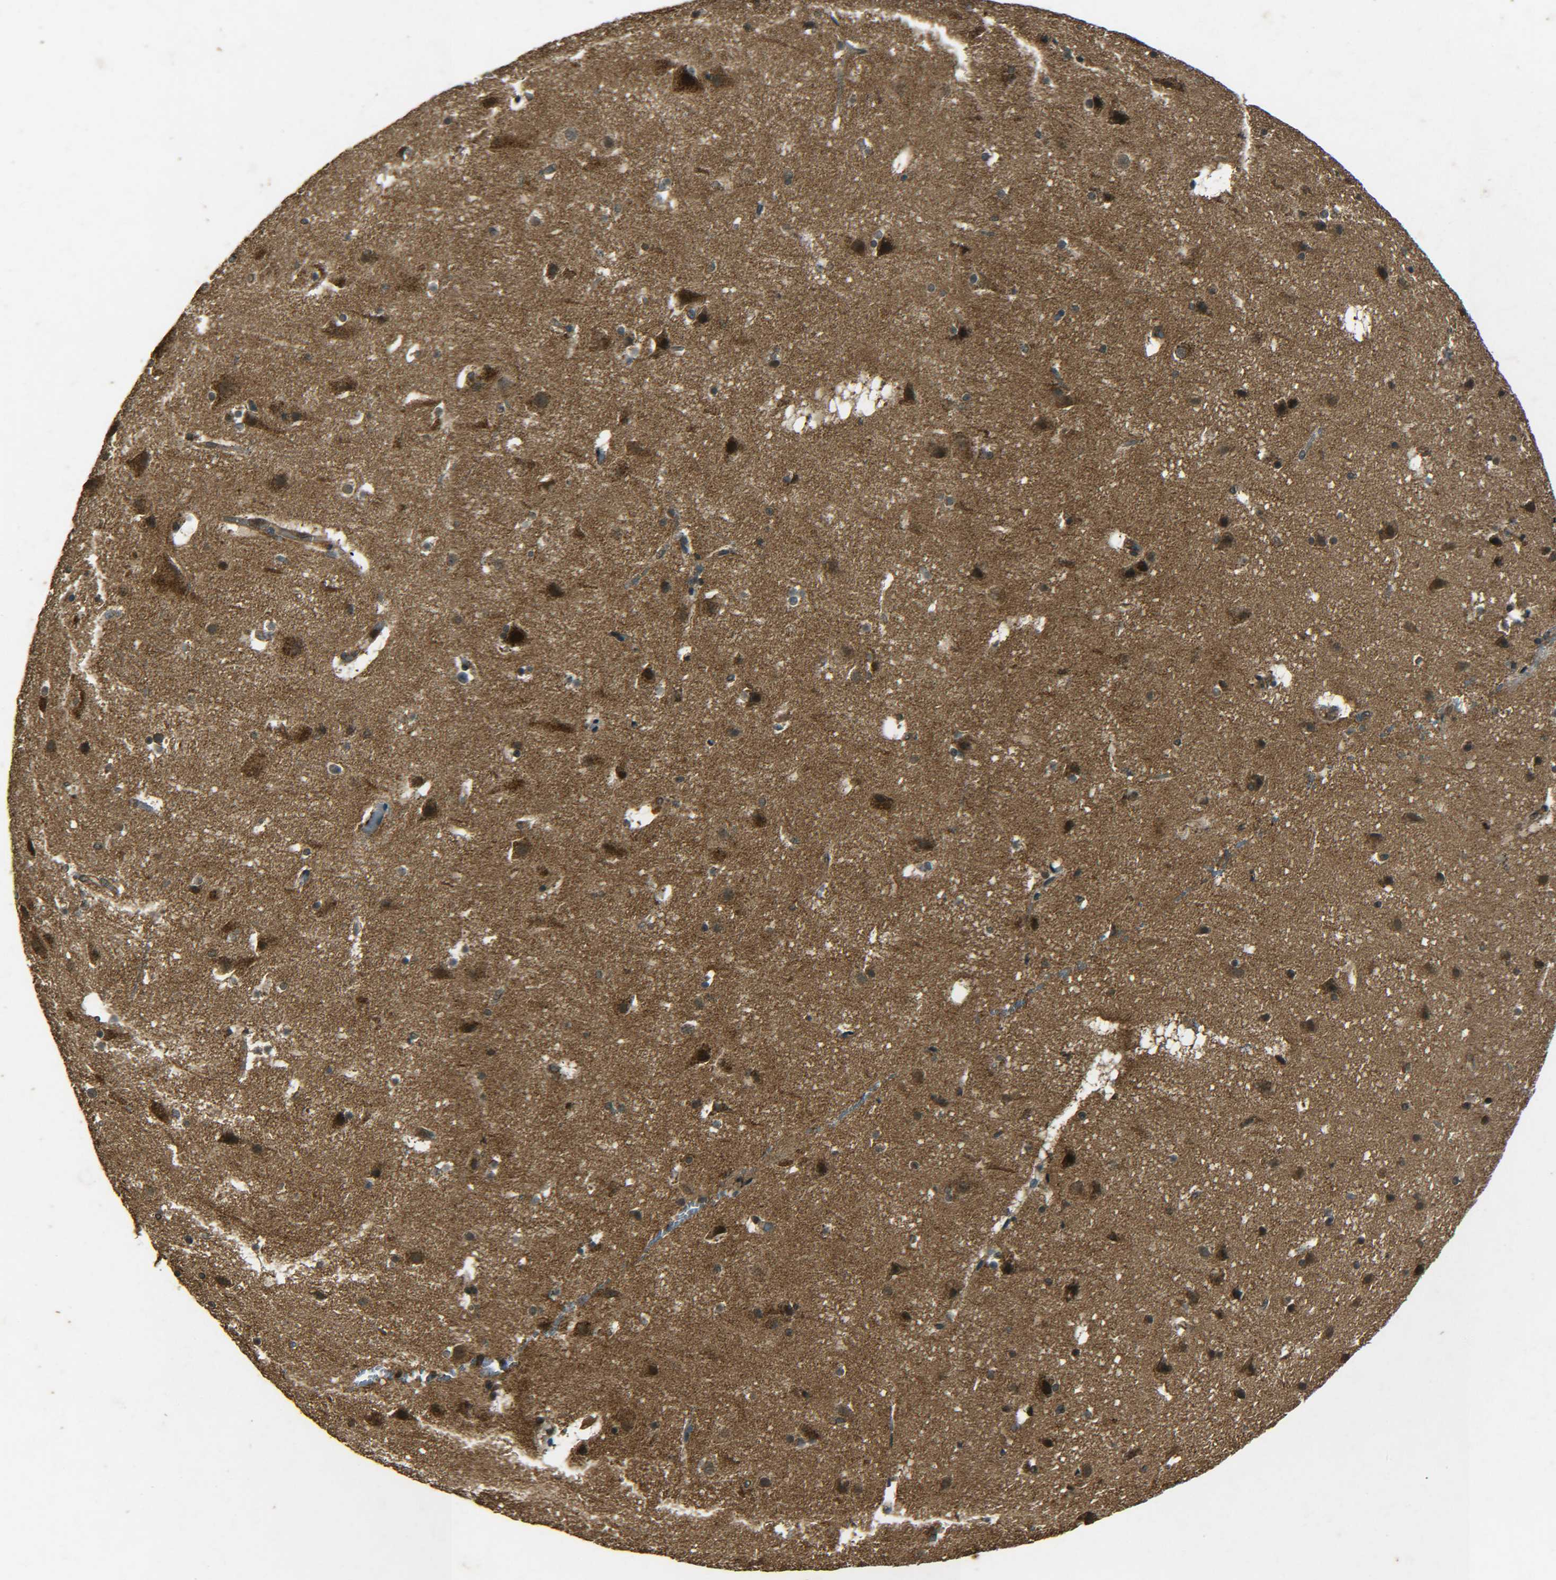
{"staining": {"intensity": "weak", "quantity": "25%-75%", "location": "cytoplasmic/membranous"}, "tissue": "cerebral cortex", "cell_type": "Endothelial cells", "image_type": "normal", "snomed": [{"axis": "morphology", "description": "Normal tissue, NOS"}, {"axis": "topography", "description": "Cerebral cortex"}], "caption": "Cerebral cortex stained with a brown dye demonstrates weak cytoplasmic/membranous positive staining in about 25%-75% of endothelial cells.", "gene": "PLK2", "patient": {"sex": "male", "age": 45}}